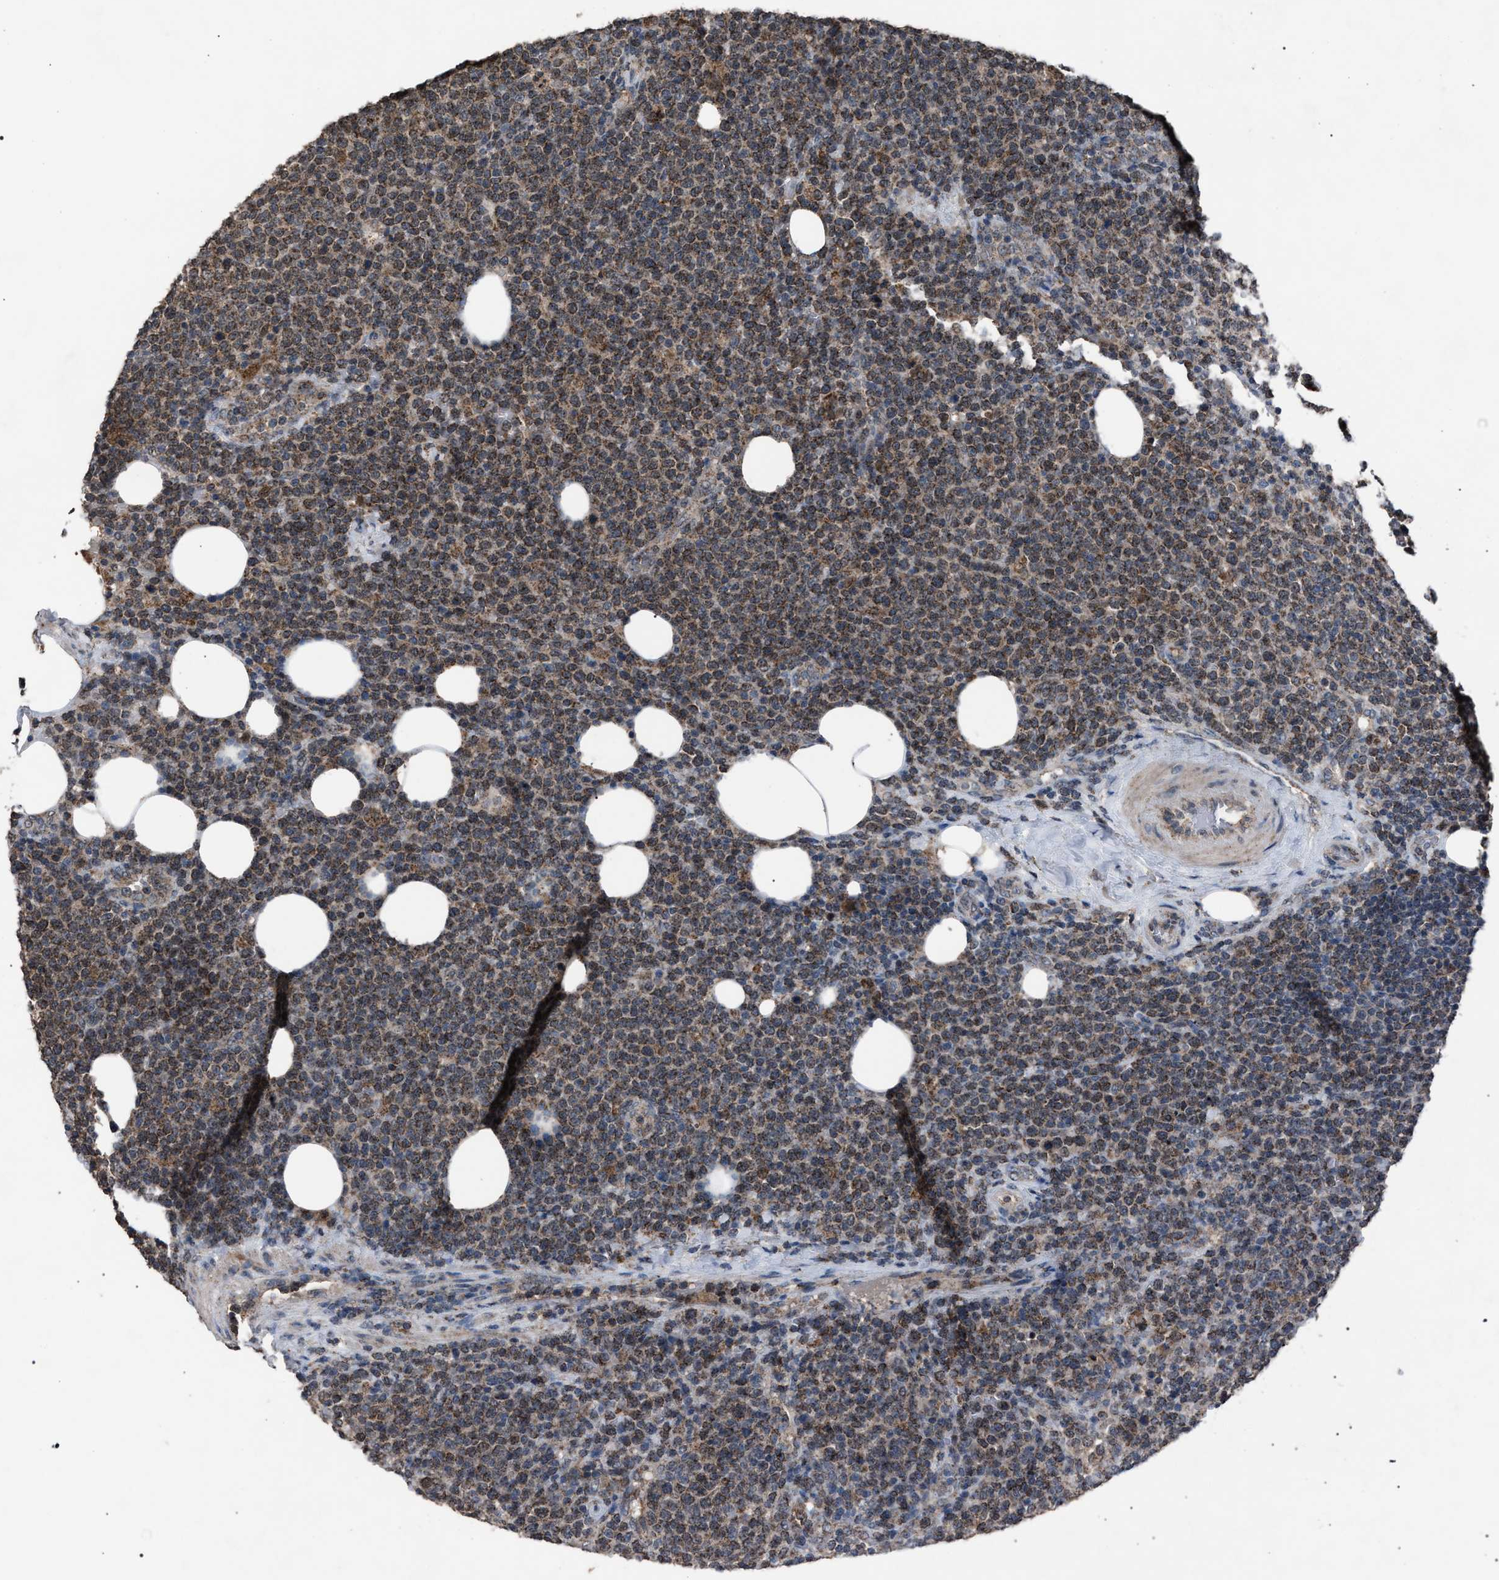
{"staining": {"intensity": "moderate", "quantity": ">75%", "location": "cytoplasmic/membranous"}, "tissue": "lymphoma", "cell_type": "Tumor cells", "image_type": "cancer", "snomed": [{"axis": "morphology", "description": "Malignant lymphoma, non-Hodgkin's type, High grade"}, {"axis": "topography", "description": "Lymph node"}], "caption": "Immunohistochemical staining of malignant lymphoma, non-Hodgkin's type (high-grade) shows moderate cytoplasmic/membranous protein expression in about >75% of tumor cells.", "gene": "HSD17B4", "patient": {"sex": "male", "age": 61}}